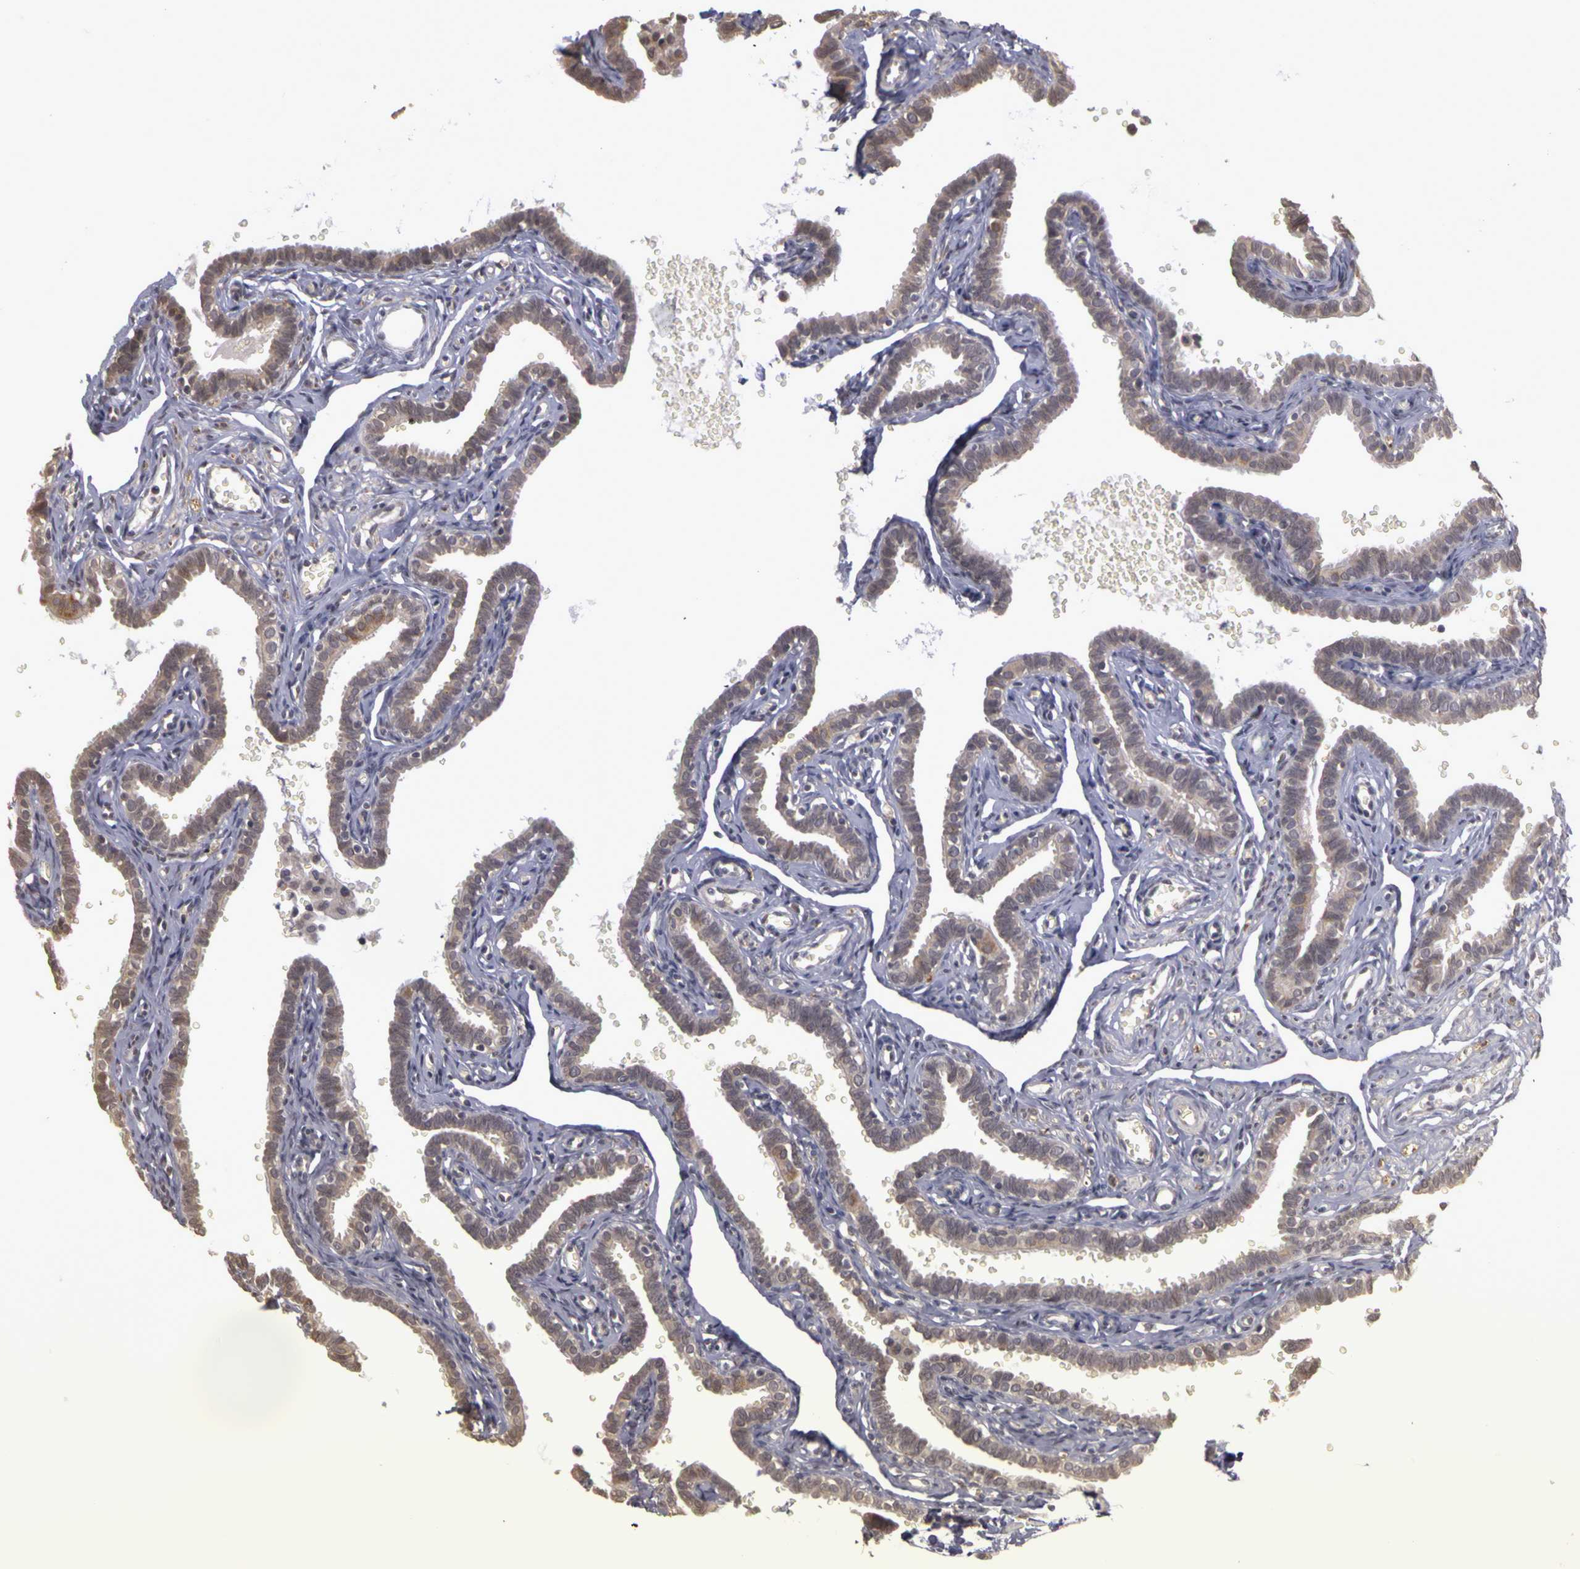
{"staining": {"intensity": "weak", "quantity": "25%-75%", "location": "cytoplasmic/membranous"}, "tissue": "fallopian tube", "cell_type": "Glandular cells", "image_type": "normal", "snomed": [{"axis": "morphology", "description": "Normal tissue, NOS"}, {"axis": "topography", "description": "Fallopian tube"}], "caption": "Immunohistochemistry (IHC) of unremarkable fallopian tube shows low levels of weak cytoplasmic/membranous staining in approximately 25%-75% of glandular cells.", "gene": "FRMD7", "patient": {"sex": "female", "age": 35}}